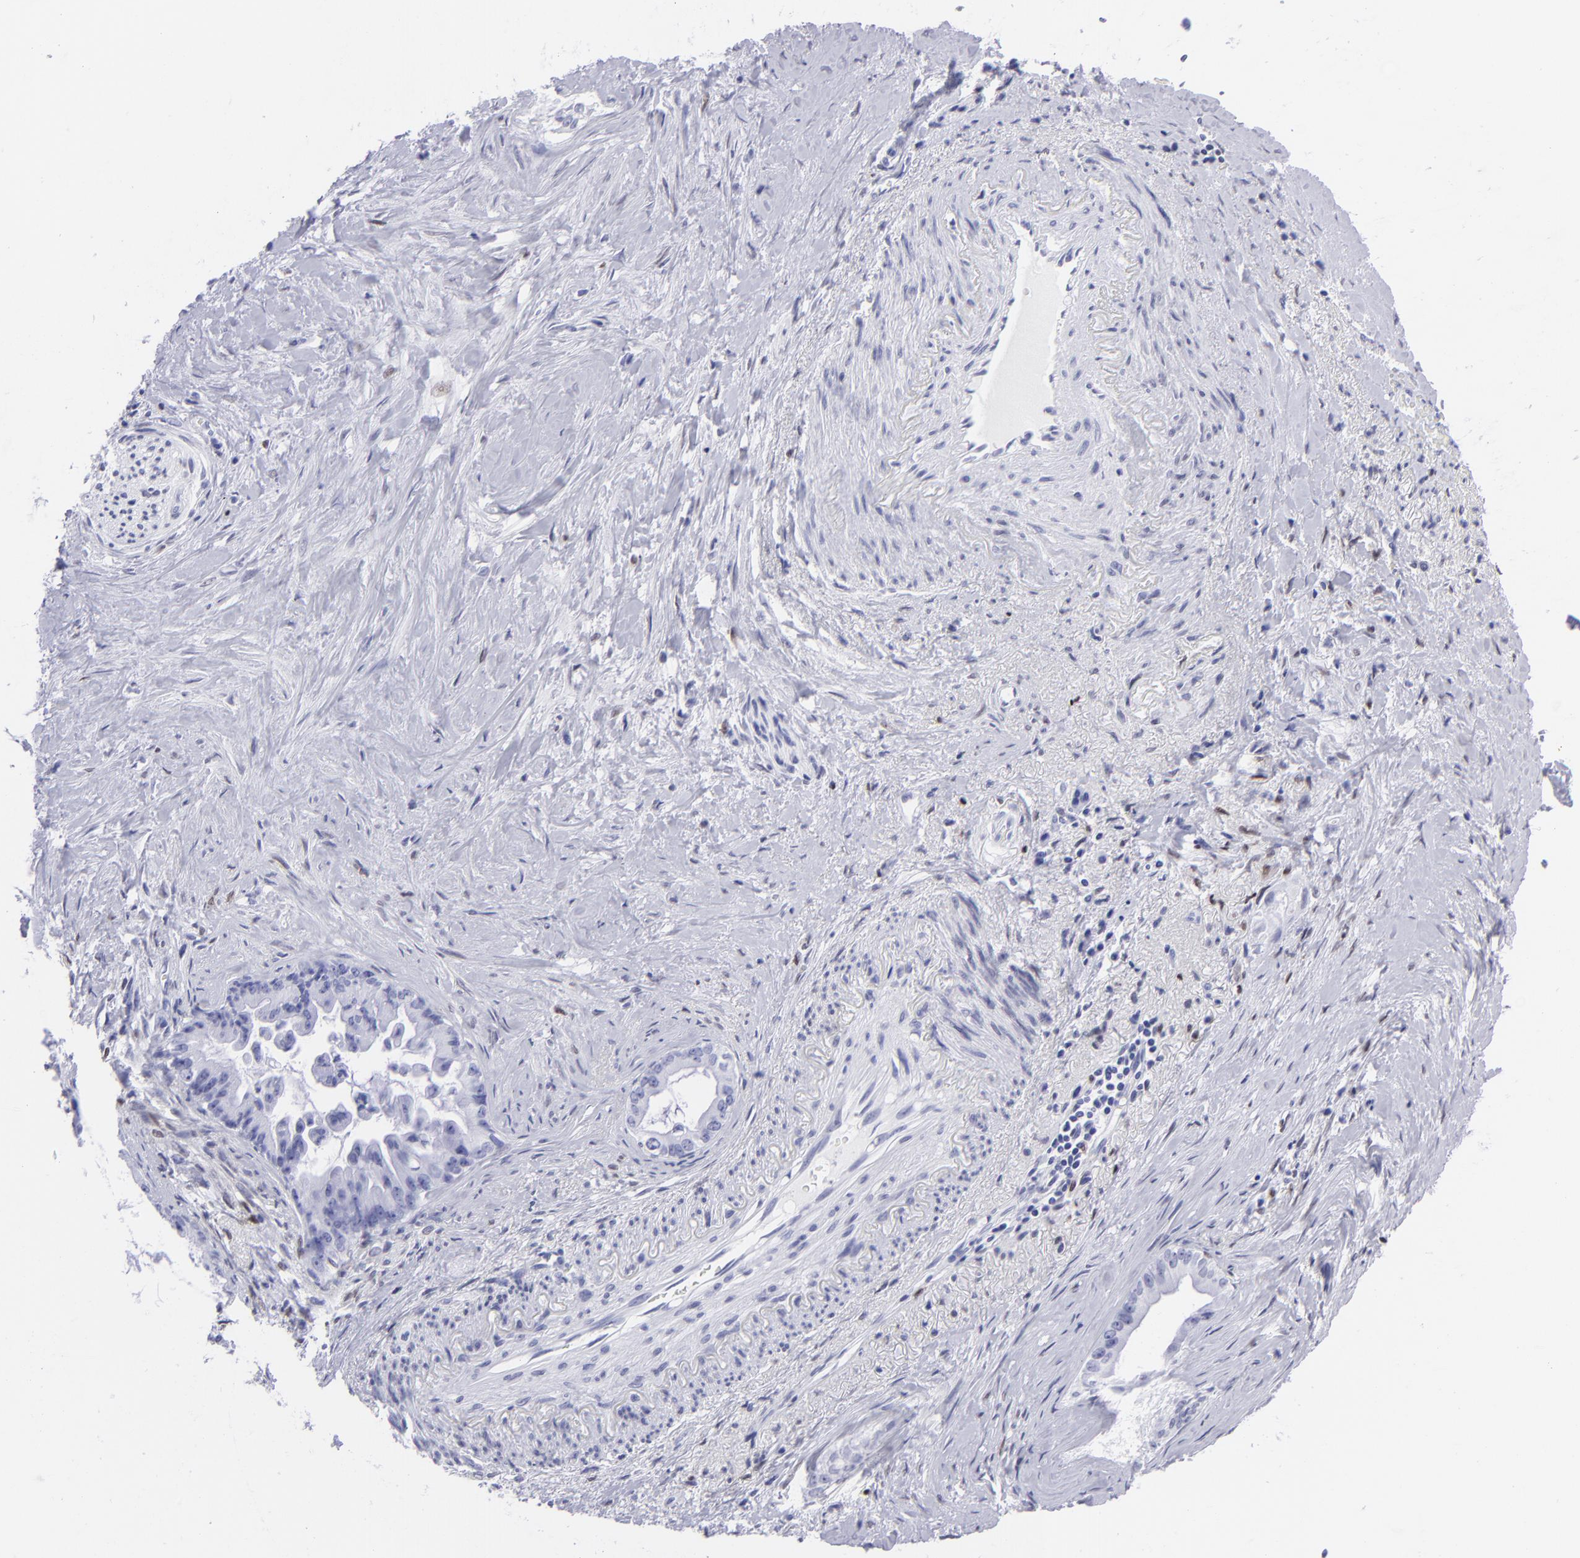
{"staining": {"intensity": "negative", "quantity": "none", "location": "none"}, "tissue": "pancreatic cancer", "cell_type": "Tumor cells", "image_type": "cancer", "snomed": [{"axis": "morphology", "description": "Adenocarcinoma, NOS"}, {"axis": "topography", "description": "Pancreas"}], "caption": "Pancreatic adenocarcinoma stained for a protein using immunohistochemistry reveals no positivity tumor cells.", "gene": "MITF", "patient": {"sex": "male", "age": 59}}